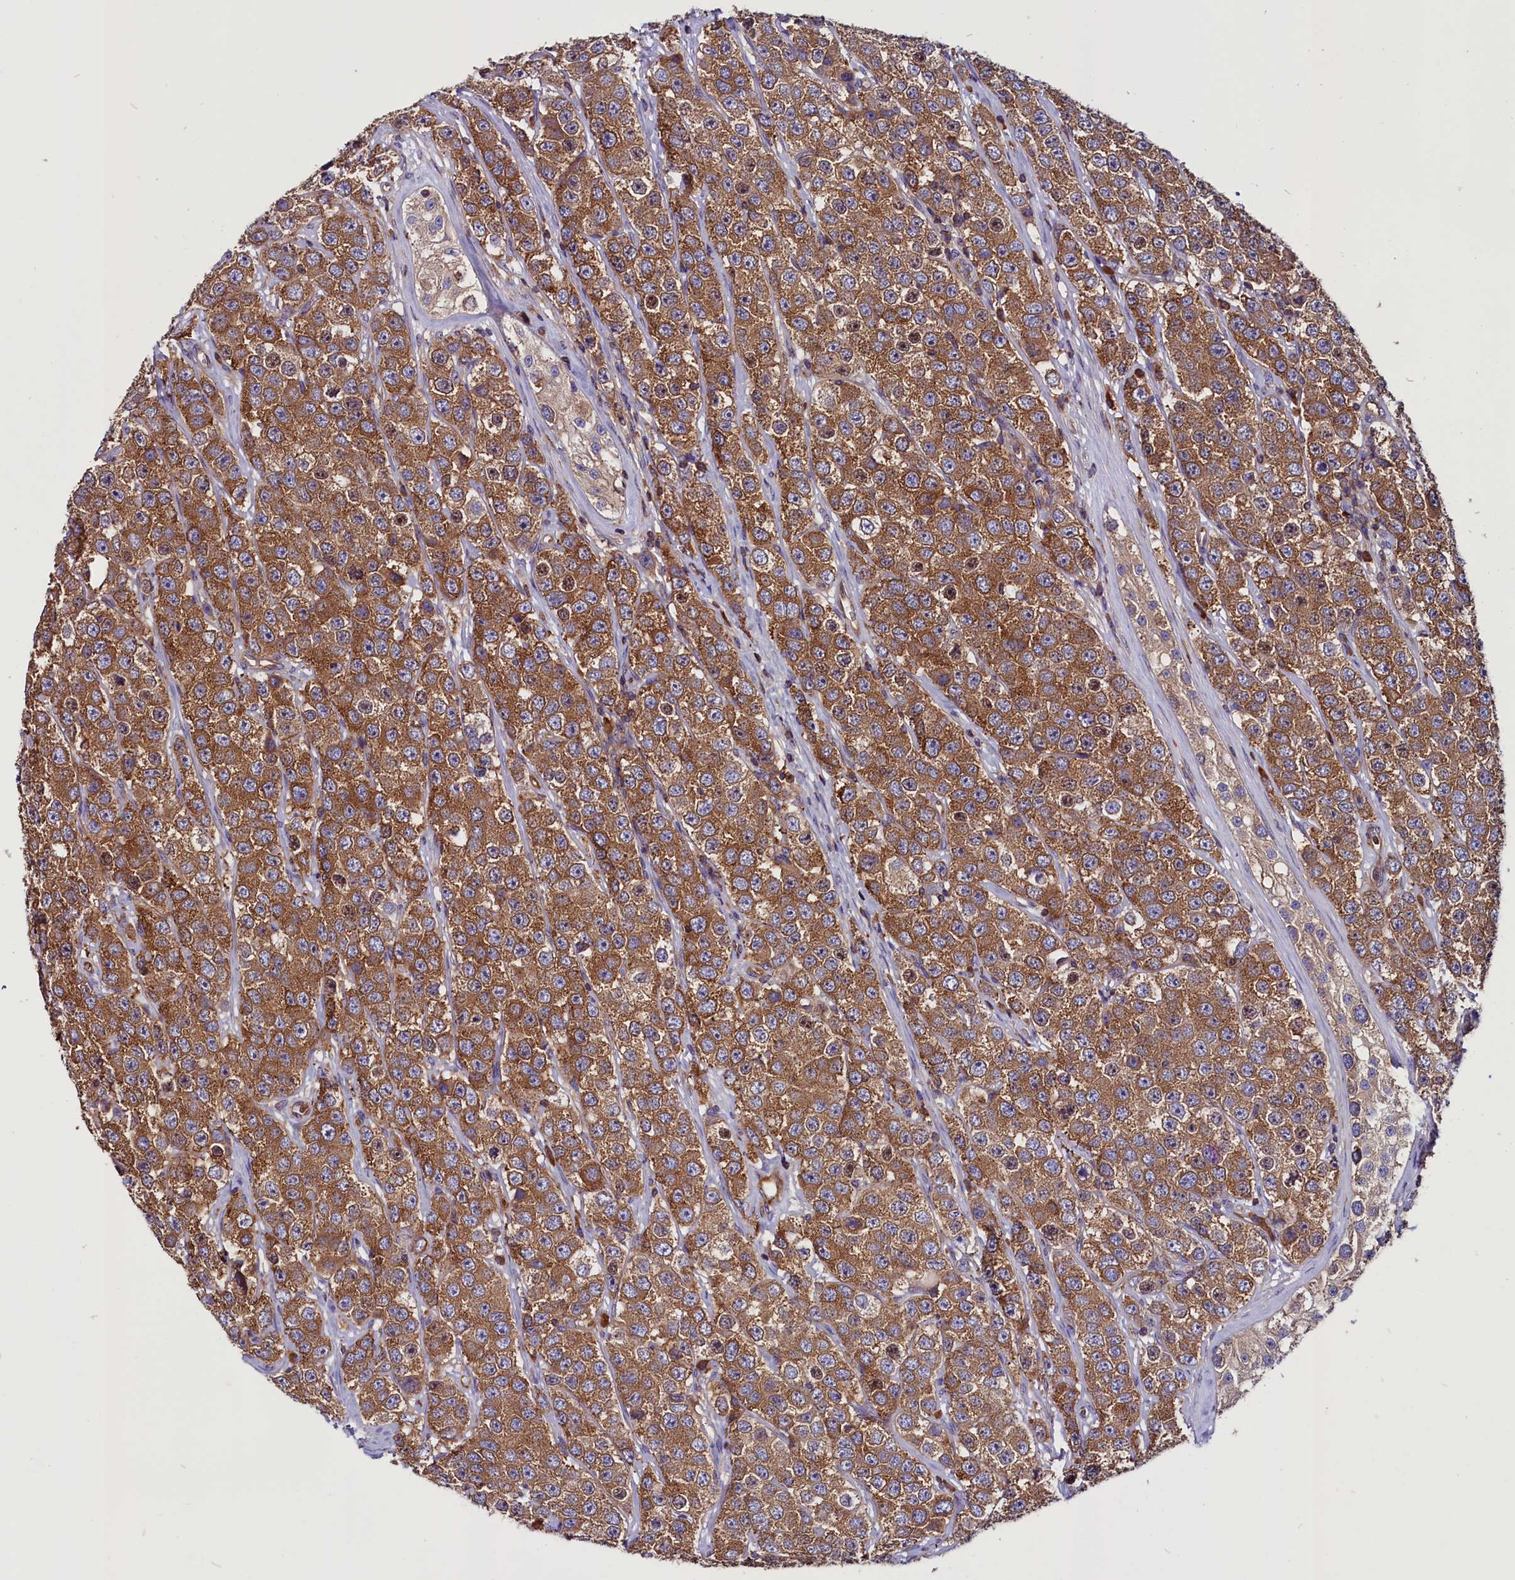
{"staining": {"intensity": "moderate", "quantity": ">75%", "location": "cytoplasmic/membranous"}, "tissue": "testis cancer", "cell_type": "Tumor cells", "image_type": "cancer", "snomed": [{"axis": "morphology", "description": "Seminoma, NOS"}, {"axis": "topography", "description": "Testis"}], "caption": "The immunohistochemical stain shows moderate cytoplasmic/membranous staining in tumor cells of testis seminoma tissue. (DAB IHC with brightfield microscopy, high magnification).", "gene": "EIF3G", "patient": {"sex": "male", "age": 28}}